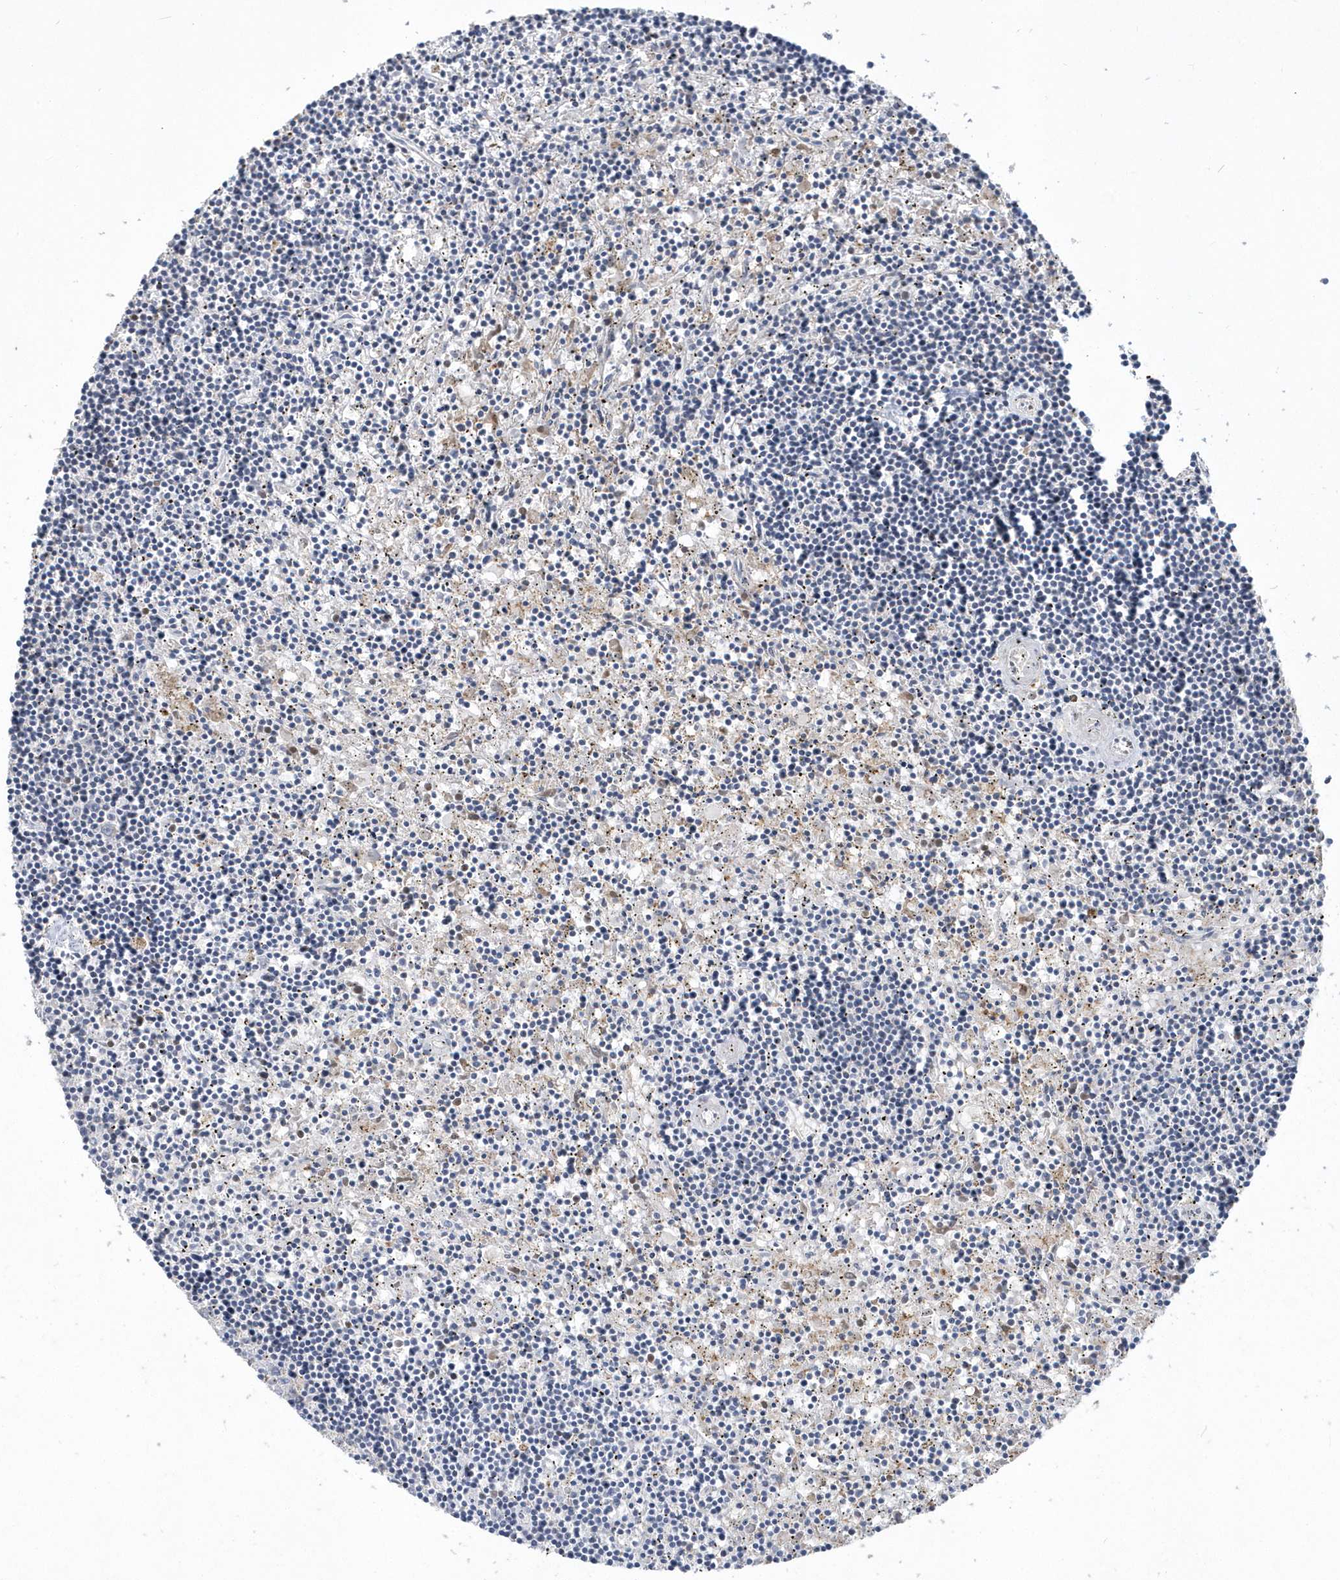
{"staining": {"intensity": "negative", "quantity": "none", "location": "none"}, "tissue": "lymphoma", "cell_type": "Tumor cells", "image_type": "cancer", "snomed": [{"axis": "morphology", "description": "Malignant lymphoma, non-Hodgkin's type, Low grade"}, {"axis": "topography", "description": "Spleen"}], "caption": "This is a photomicrograph of immunohistochemistry (IHC) staining of malignant lymphoma, non-Hodgkin's type (low-grade), which shows no expression in tumor cells. Nuclei are stained in blue.", "gene": "TSPEAR", "patient": {"sex": "male", "age": 76}}